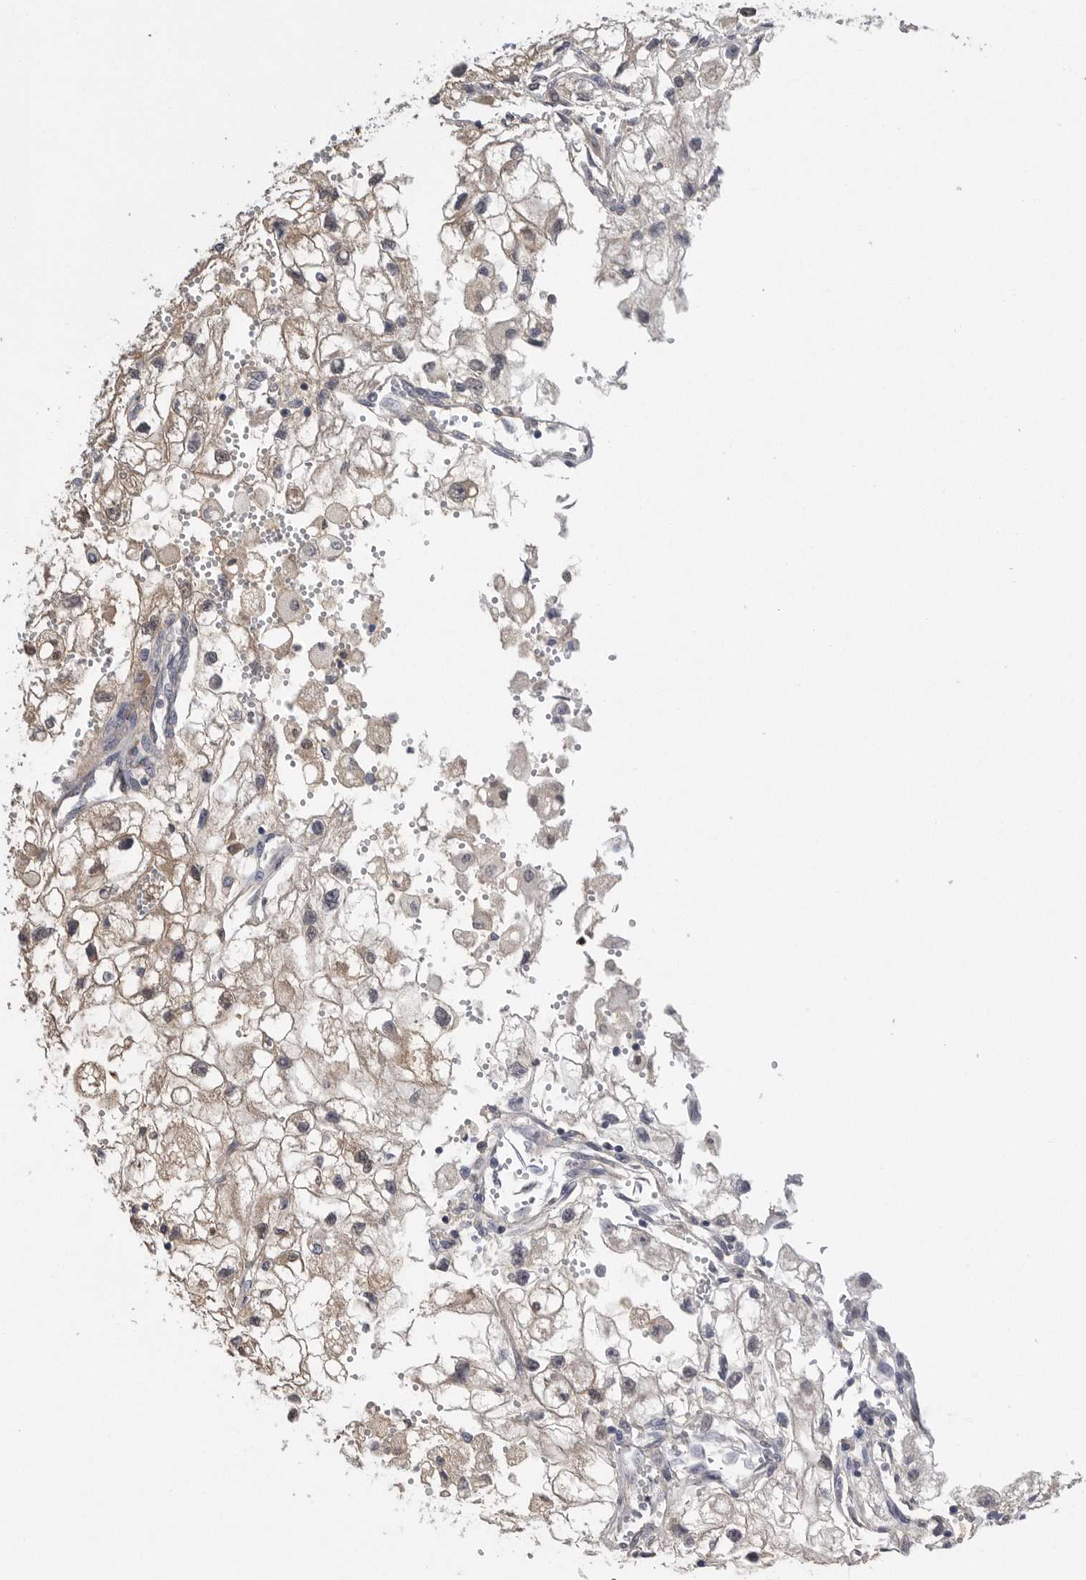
{"staining": {"intensity": "moderate", "quantity": ">75%", "location": "cytoplasmic/membranous"}, "tissue": "renal cancer", "cell_type": "Tumor cells", "image_type": "cancer", "snomed": [{"axis": "morphology", "description": "Adenocarcinoma, NOS"}, {"axis": "topography", "description": "Kidney"}], "caption": "This histopathology image displays IHC staining of human renal cancer (adenocarcinoma), with medium moderate cytoplasmic/membranous positivity in about >75% of tumor cells.", "gene": "FABP6", "patient": {"sex": "female", "age": 70}}